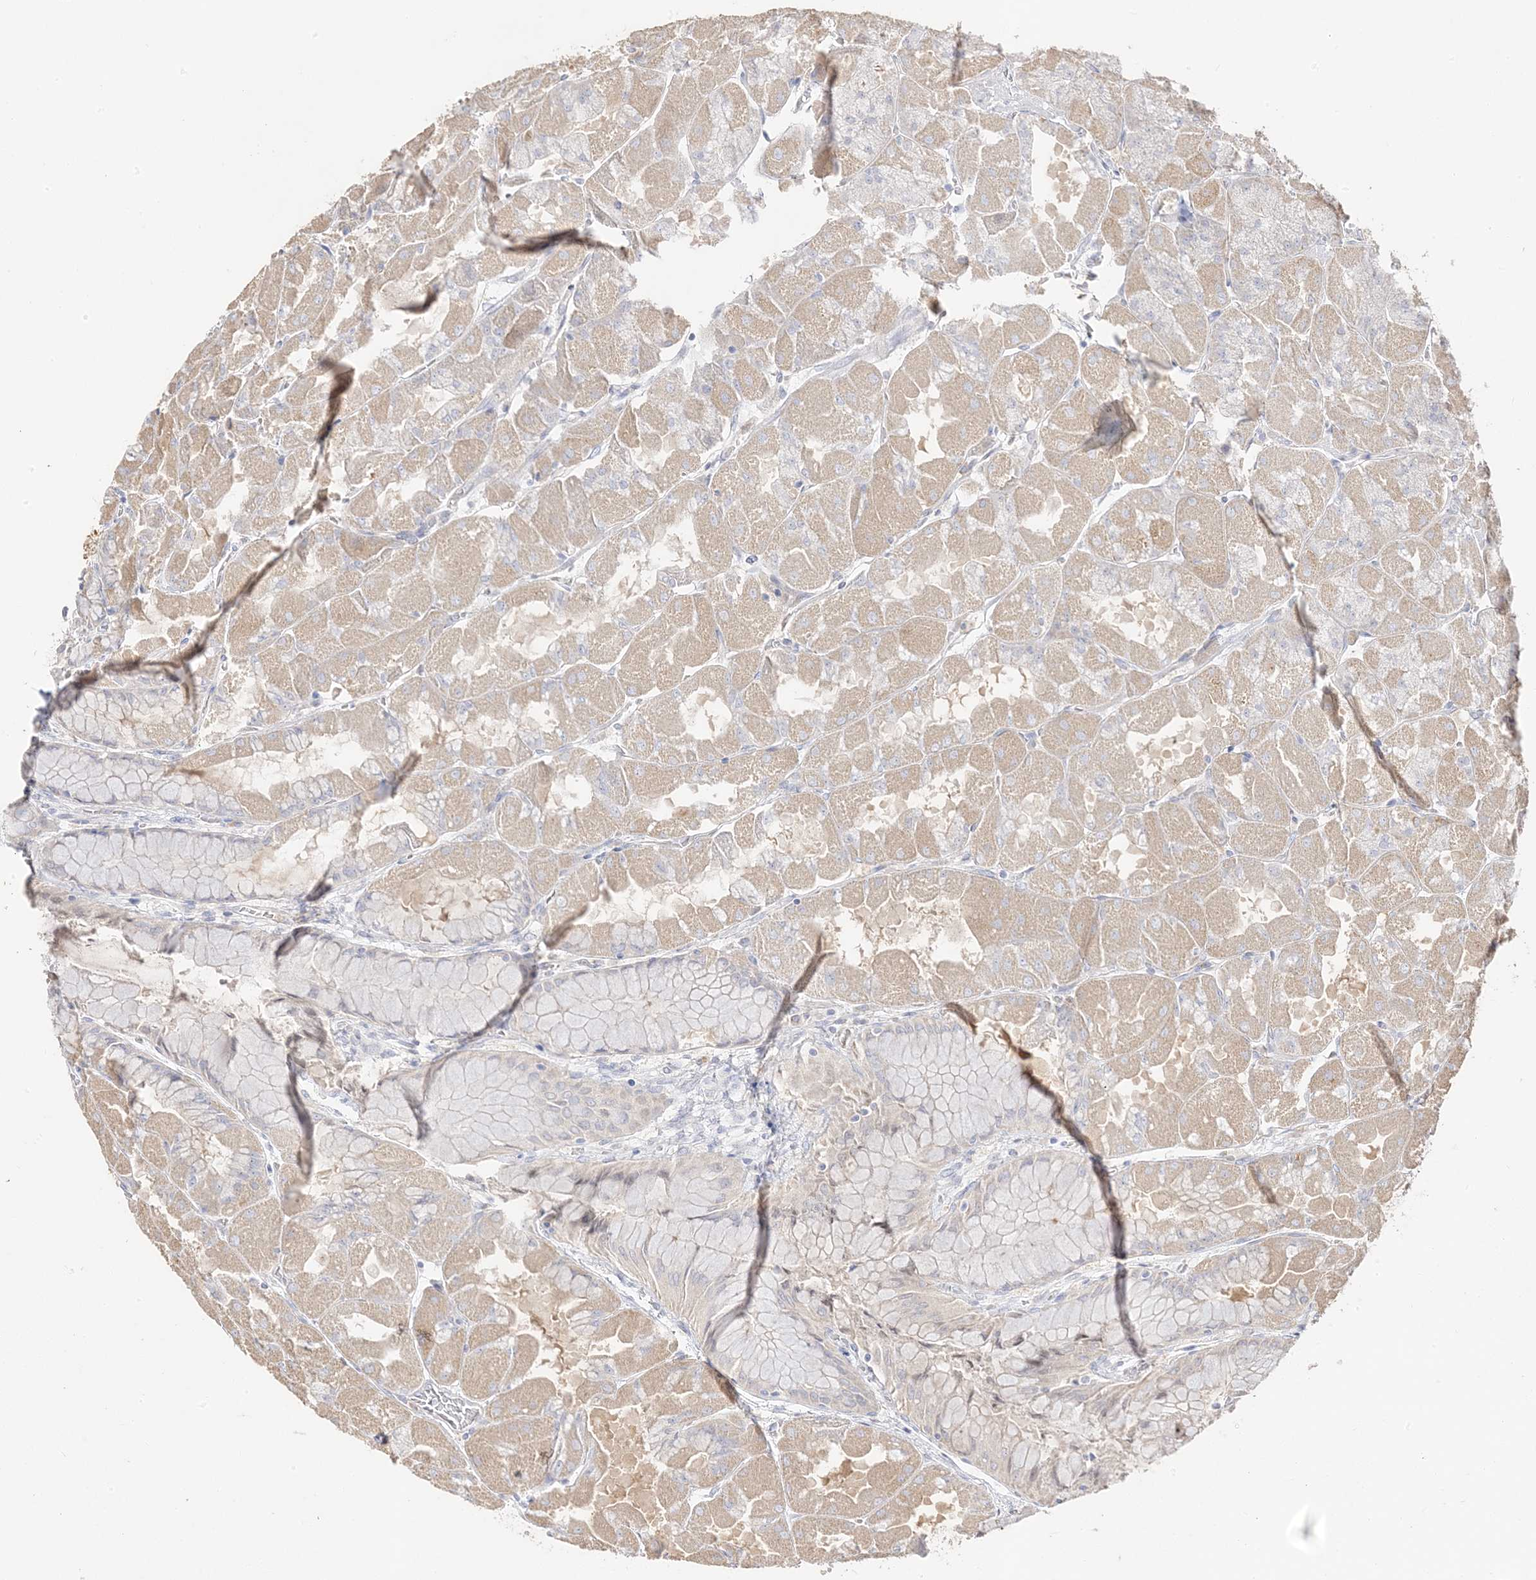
{"staining": {"intensity": "weak", "quantity": "25%-75%", "location": "cytoplasmic/membranous"}, "tissue": "stomach", "cell_type": "Glandular cells", "image_type": "normal", "snomed": [{"axis": "morphology", "description": "Normal tissue, NOS"}, {"axis": "topography", "description": "Stomach"}], "caption": "The immunohistochemical stain highlights weak cytoplasmic/membranous staining in glandular cells of unremarkable stomach.", "gene": "TRANK1", "patient": {"sex": "female", "age": 61}}